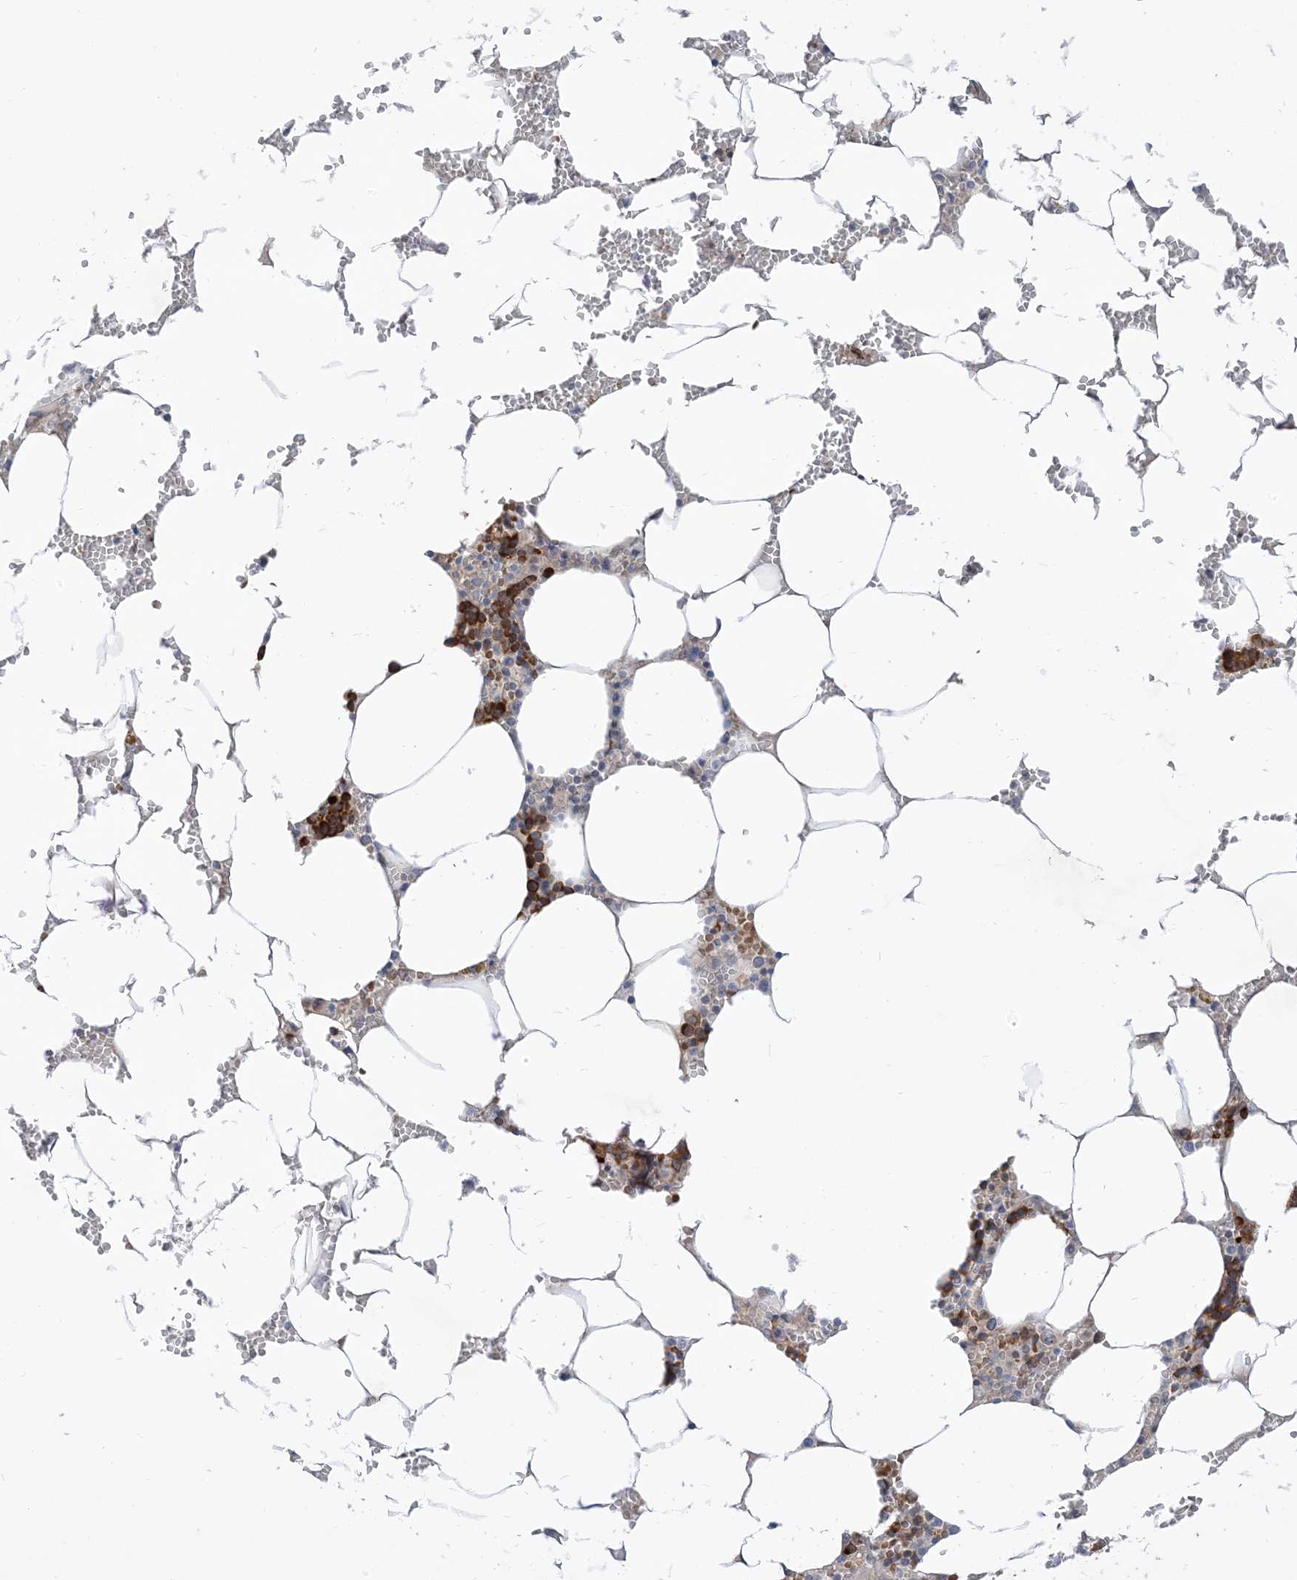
{"staining": {"intensity": "moderate", "quantity": "25%-75%", "location": "cytoplasmic/membranous"}, "tissue": "bone marrow", "cell_type": "Hematopoietic cells", "image_type": "normal", "snomed": [{"axis": "morphology", "description": "Normal tissue, NOS"}, {"axis": "topography", "description": "Bone marrow"}], "caption": "Immunohistochemistry (IHC) micrograph of normal bone marrow stained for a protein (brown), which reveals medium levels of moderate cytoplasmic/membranous expression in approximately 25%-75% of hematopoietic cells.", "gene": "RIN1", "patient": {"sex": "male", "age": 70}}